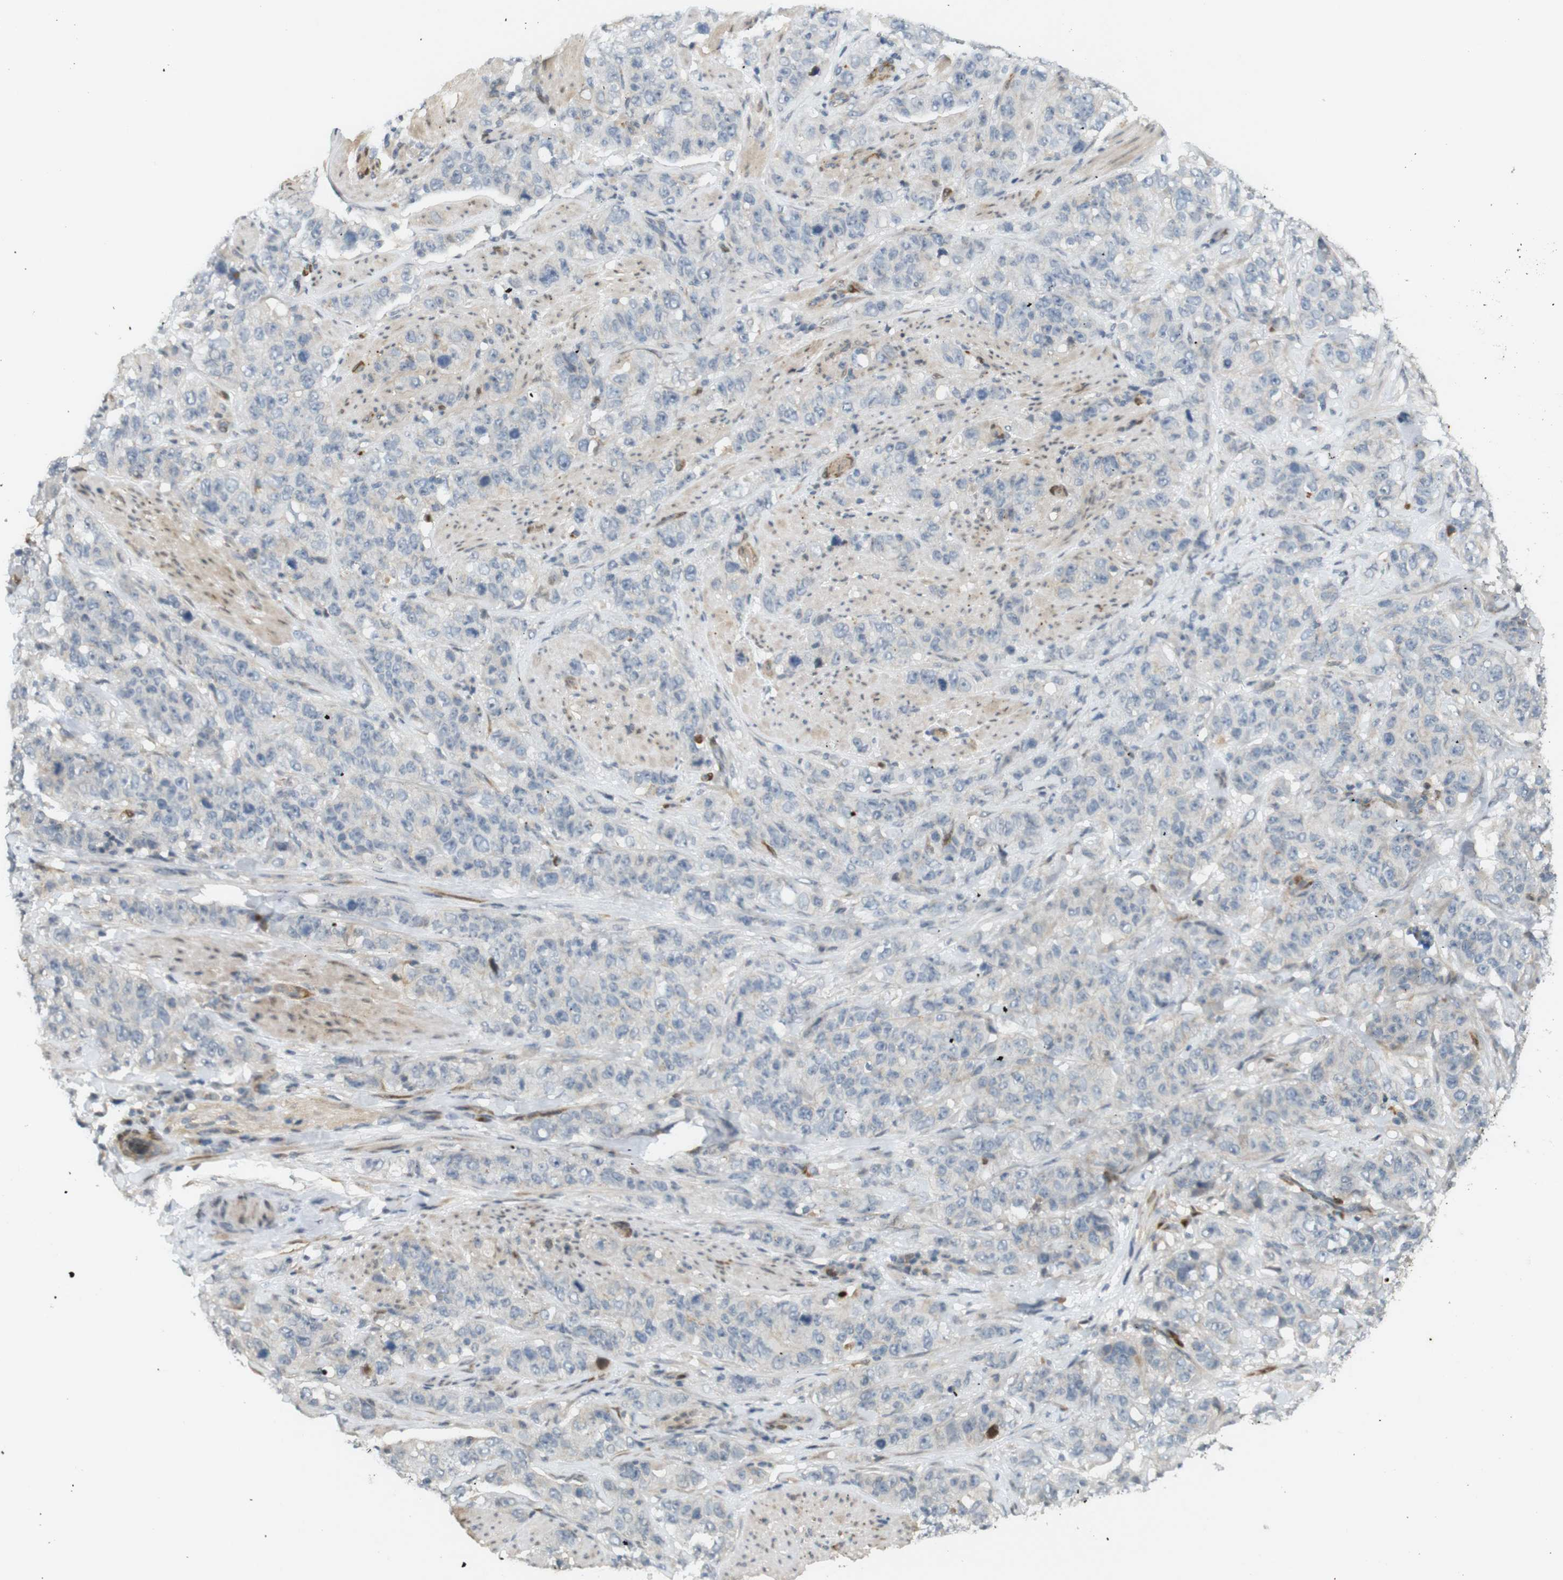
{"staining": {"intensity": "negative", "quantity": "none", "location": "none"}, "tissue": "stomach cancer", "cell_type": "Tumor cells", "image_type": "cancer", "snomed": [{"axis": "morphology", "description": "Adenocarcinoma, NOS"}, {"axis": "topography", "description": "Stomach"}], "caption": "Immunohistochemistry photomicrograph of human stomach cancer stained for a protein (brown), which demonstrates no staining in tumor cells.", "gene": "PPP1R14A", "patient": {"sex": "male", "age": 48}}